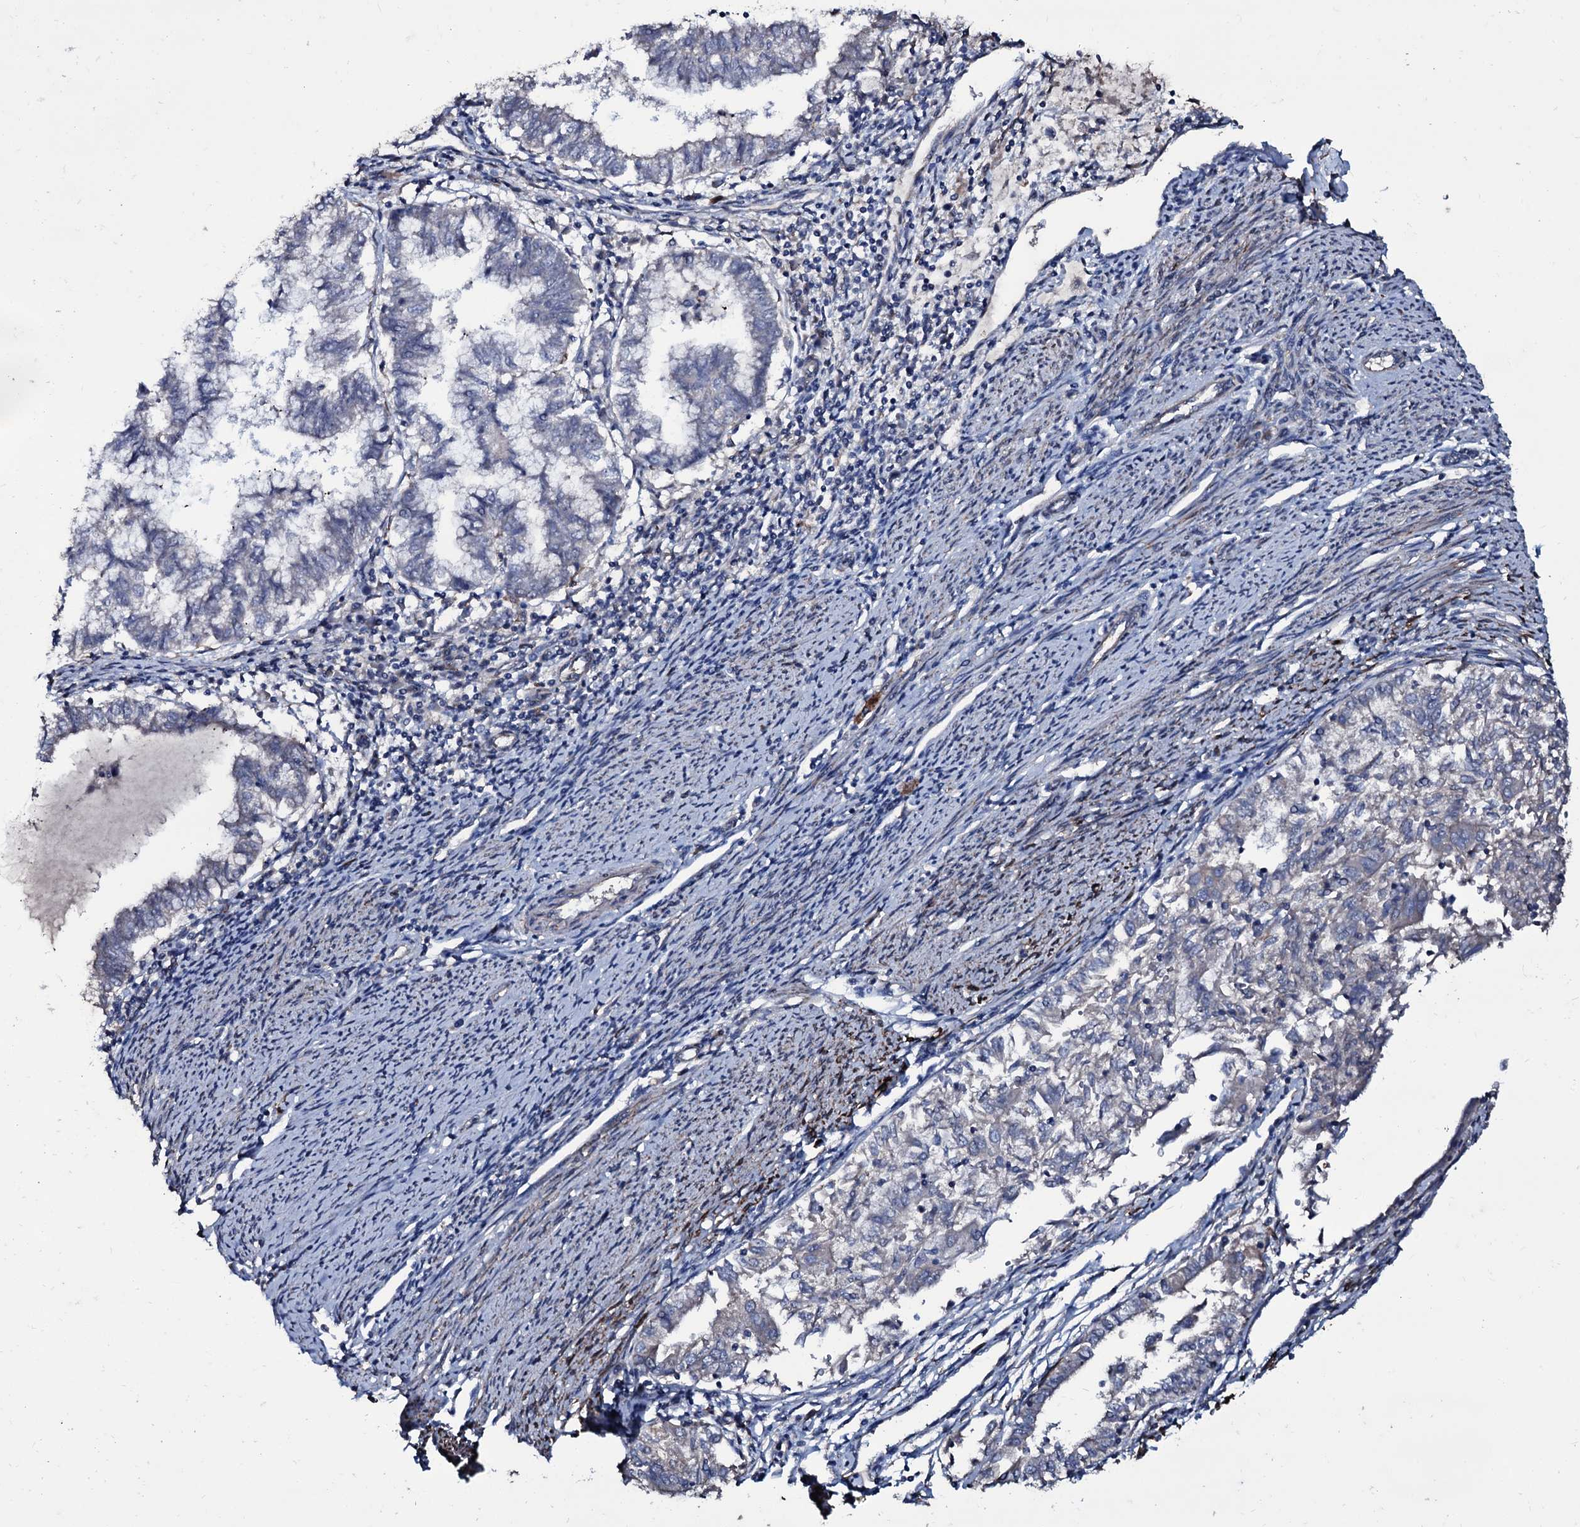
{"staining": {"intensity": "negative", "quantity": "none", "location": "none"}, "tissue": "endometrial cancer", "cell_type": "Tumor cells", "image_type": "cancer", "snomed": [{"axis": "morphology", "description": "Adenocarcinoma, NOS"}, {"axis": "topography", "description": "Endometrium"}], "caption": "Tumor cells are negative for protein expression in human endometrial cancer (adenocarcinoma).", "gene": "WIPF3", "patient": {"sex": "female", "age": 79}}